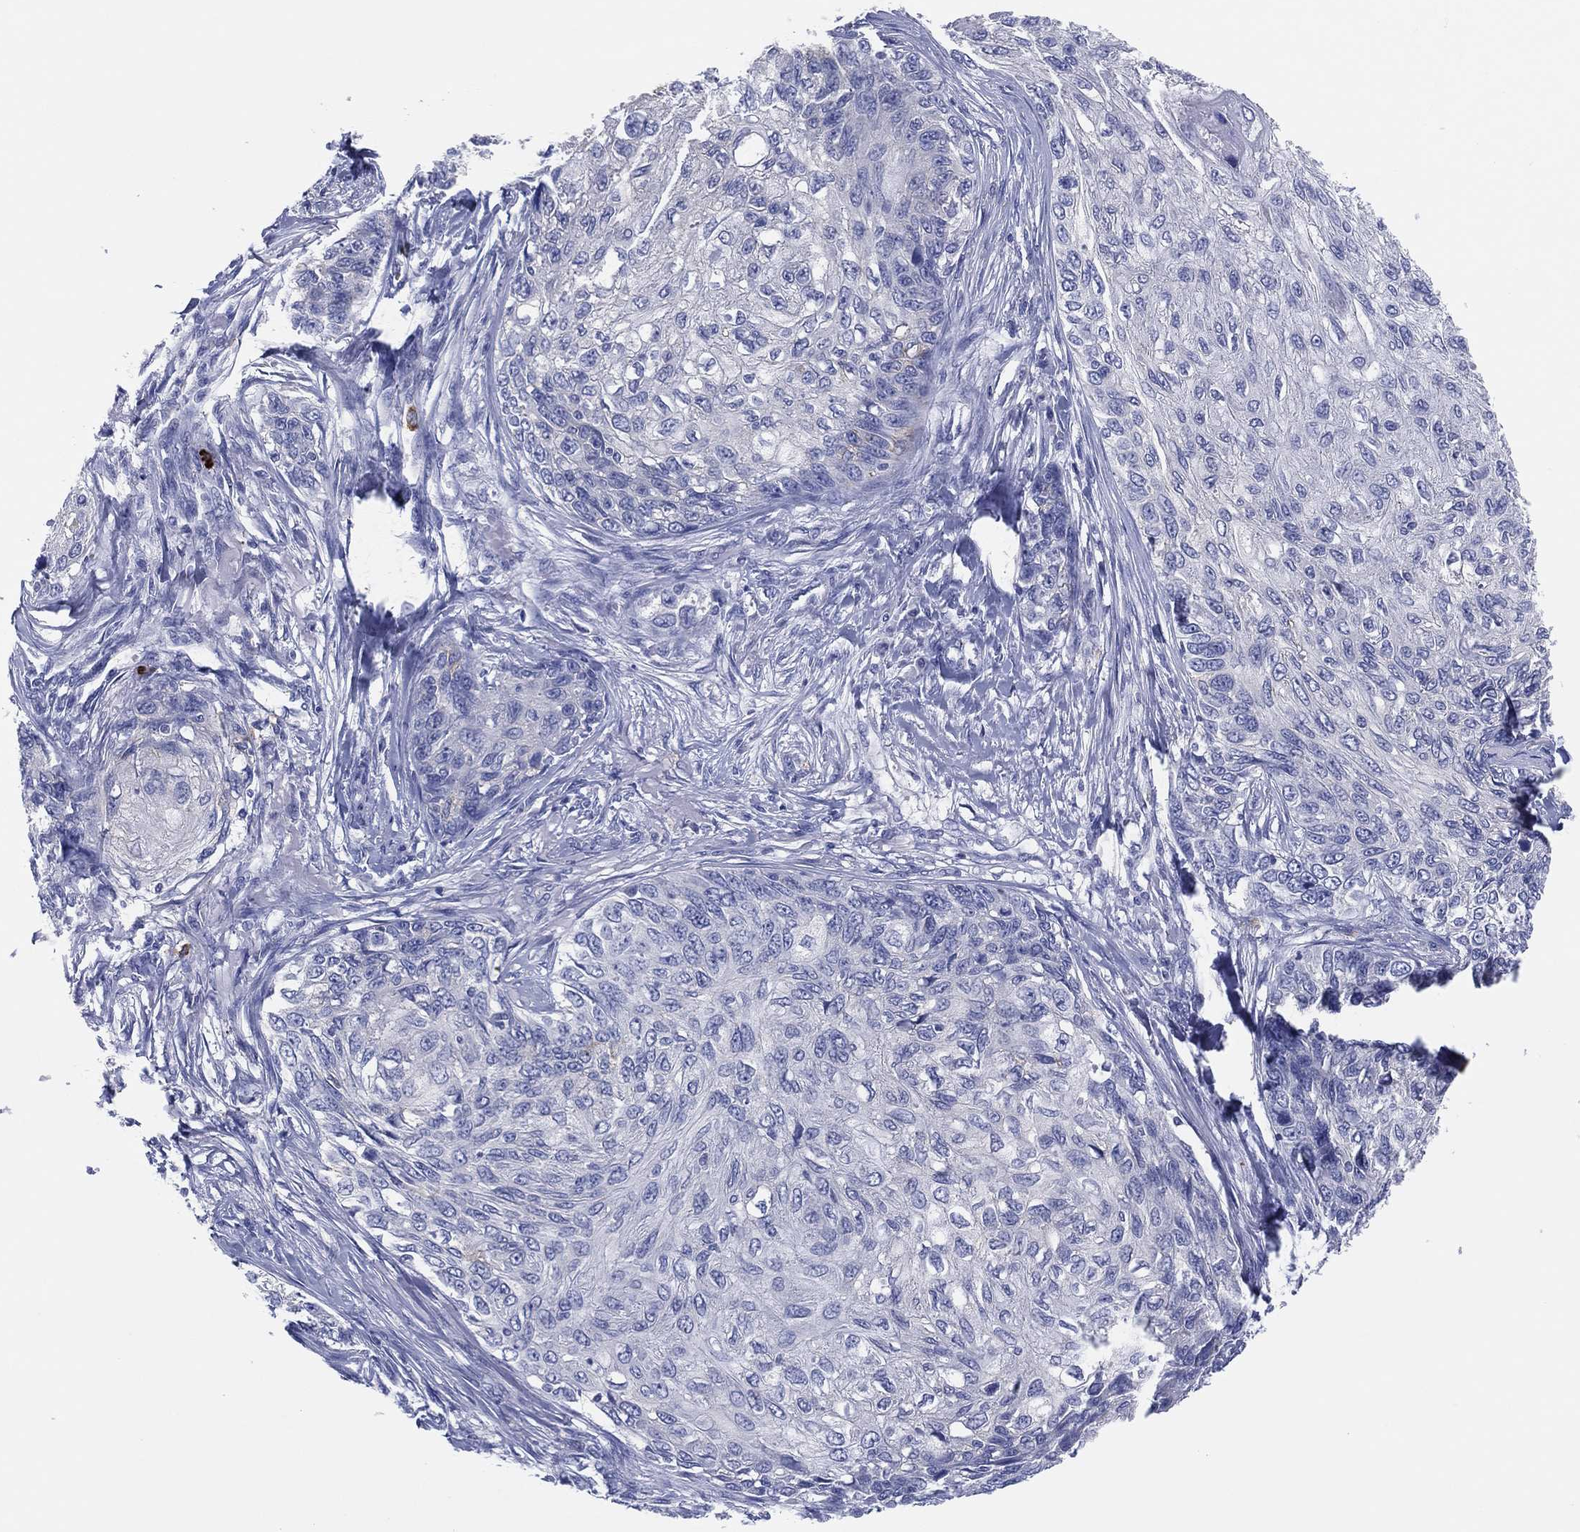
{"staining": {"intensity": "negative", "quantity": "none", "location": "none"}, "tissue": "skin cancer", "cell_type": "Tumor cells", "image_type": "cancer", "snomed": [{"axis": "morphology", "description": "Squamous cell carcinoma, NOS"}, {"axis": "topography", "description": "Skin"}], "caption": "There is no significant staining in tumor cells of skin squamous cell carcinoma.", "gene": "PLAC8", "patient": {"sex": "male", "age": 92}}